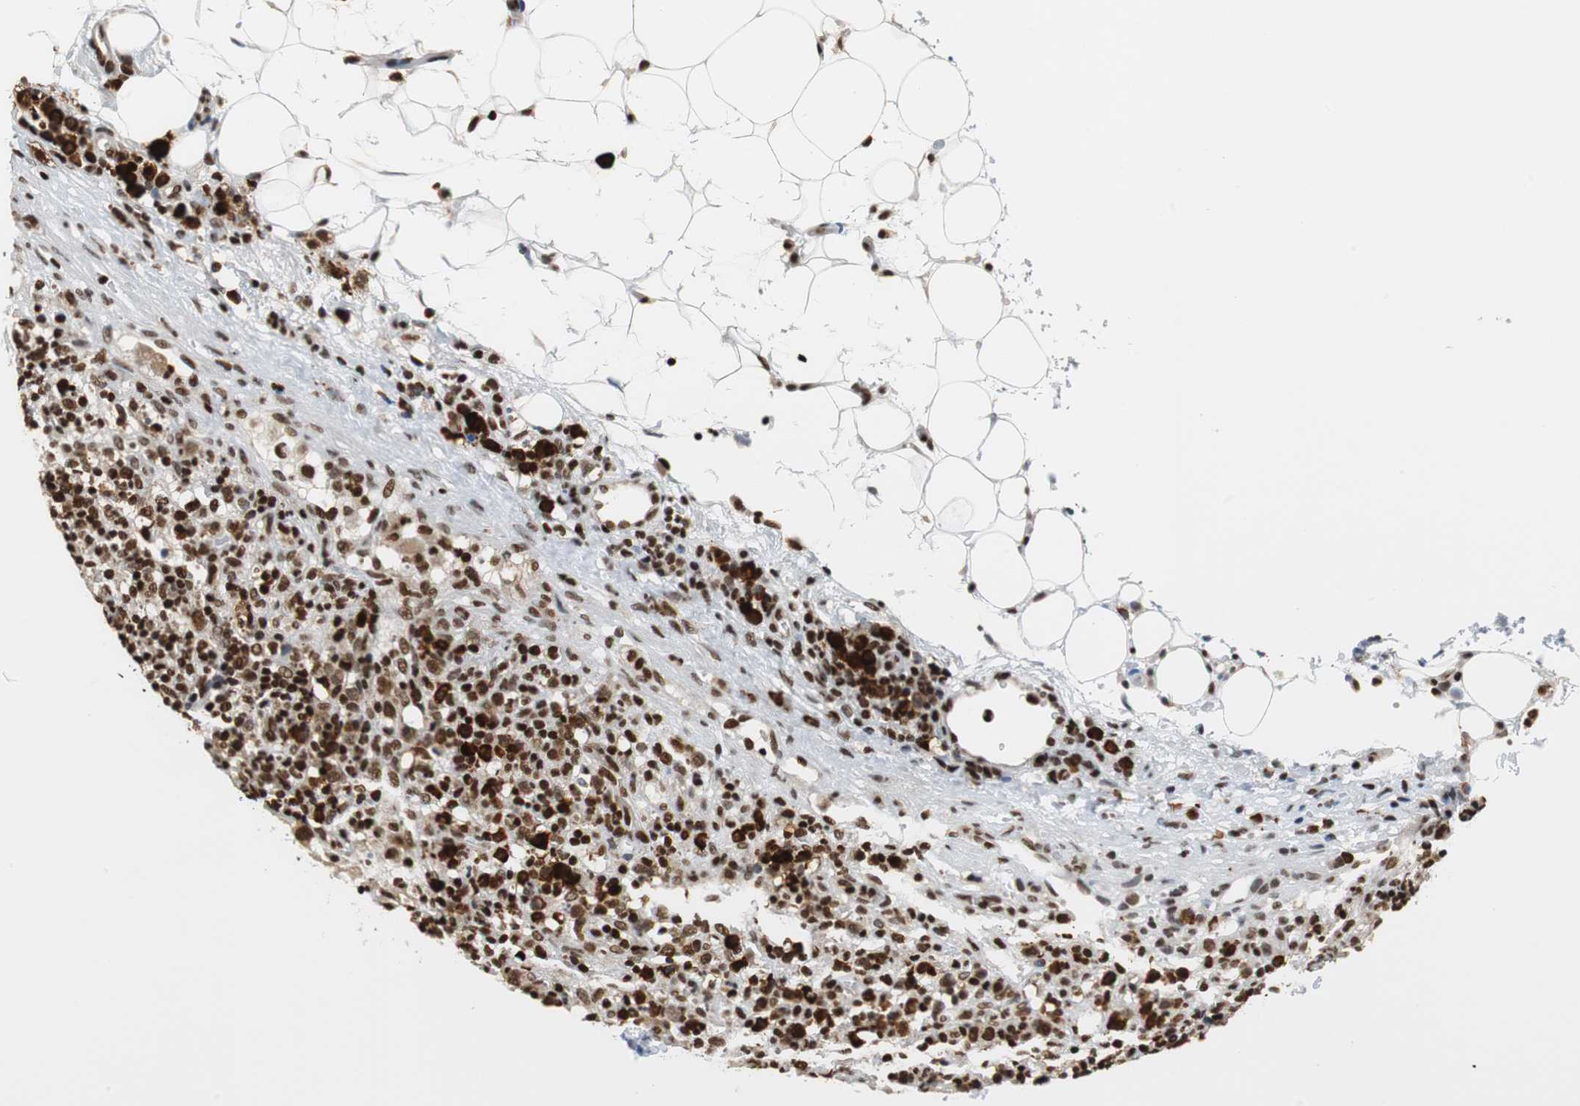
{"staining": {"intensity": "strong", "quantity": ">75%", "location": "nuclear"}, "tissue": "lymphoma", "cell_type": "Tumor cells", "image_type": "cancer", "snomed": [{"axis": "morphology", "description": "Hodgkin's disease, NOS"}, {"axis": "topography", "description": "Lymph node"}], "caption": "Immunohistochemical staining of human lymphoma displays high levels of strong nuclear positivity in approximately >75% of tumor cells.", "gene": "HDAC1", "patient": {"sex": "male", "age": 65}}